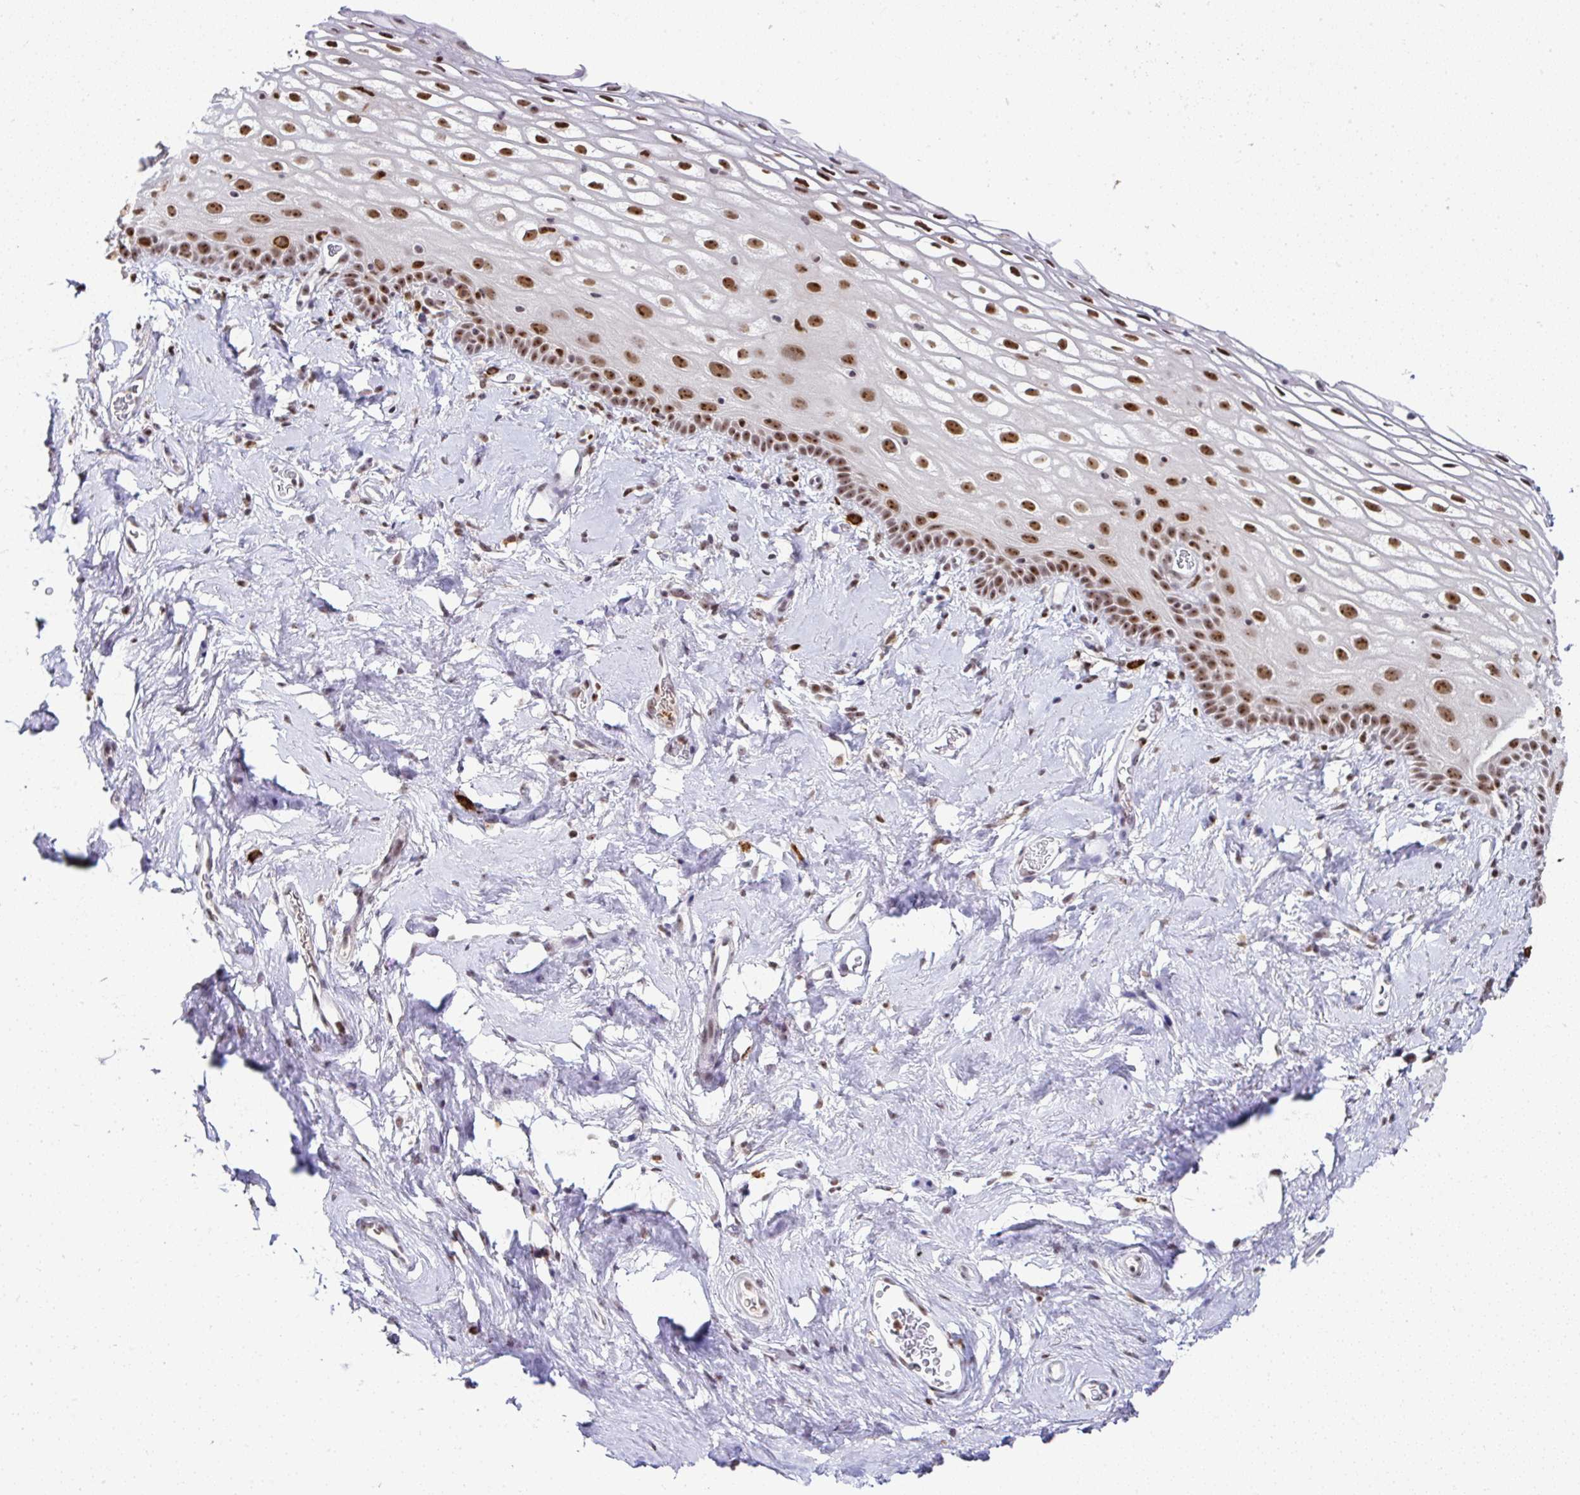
{"staining": {"intensity": "strong", "quantity": ">75%", "location": "nuclear"}, "tissue": "vagina", "cell_type": "Squamous epithelial cells", "image_type": "normal", "snomed": [{"axis": "morphology", "description": "Normal tissue, NOS"}, {"axis": "morphology", "description": "Adenocarcinoma, NOS"}, {"axis": "topography", "description": "Rectum"}, {"axis": "topography", "description": "Vagina"}, {"axis": "topography", "description": "Peripheral nerve tissue"}], "caption": "Immunohistochemistry (IHC) image of unremarkable vagina: human vagina stained using immunohistochemistry (IHC) displays high levels of strong protein expression localized specifically in the nuclear of squamous epithelial cells, appearing as a nuclear brown color.", "gene": "PTPN2", "patient": {"sex": "female", "age": 71}}